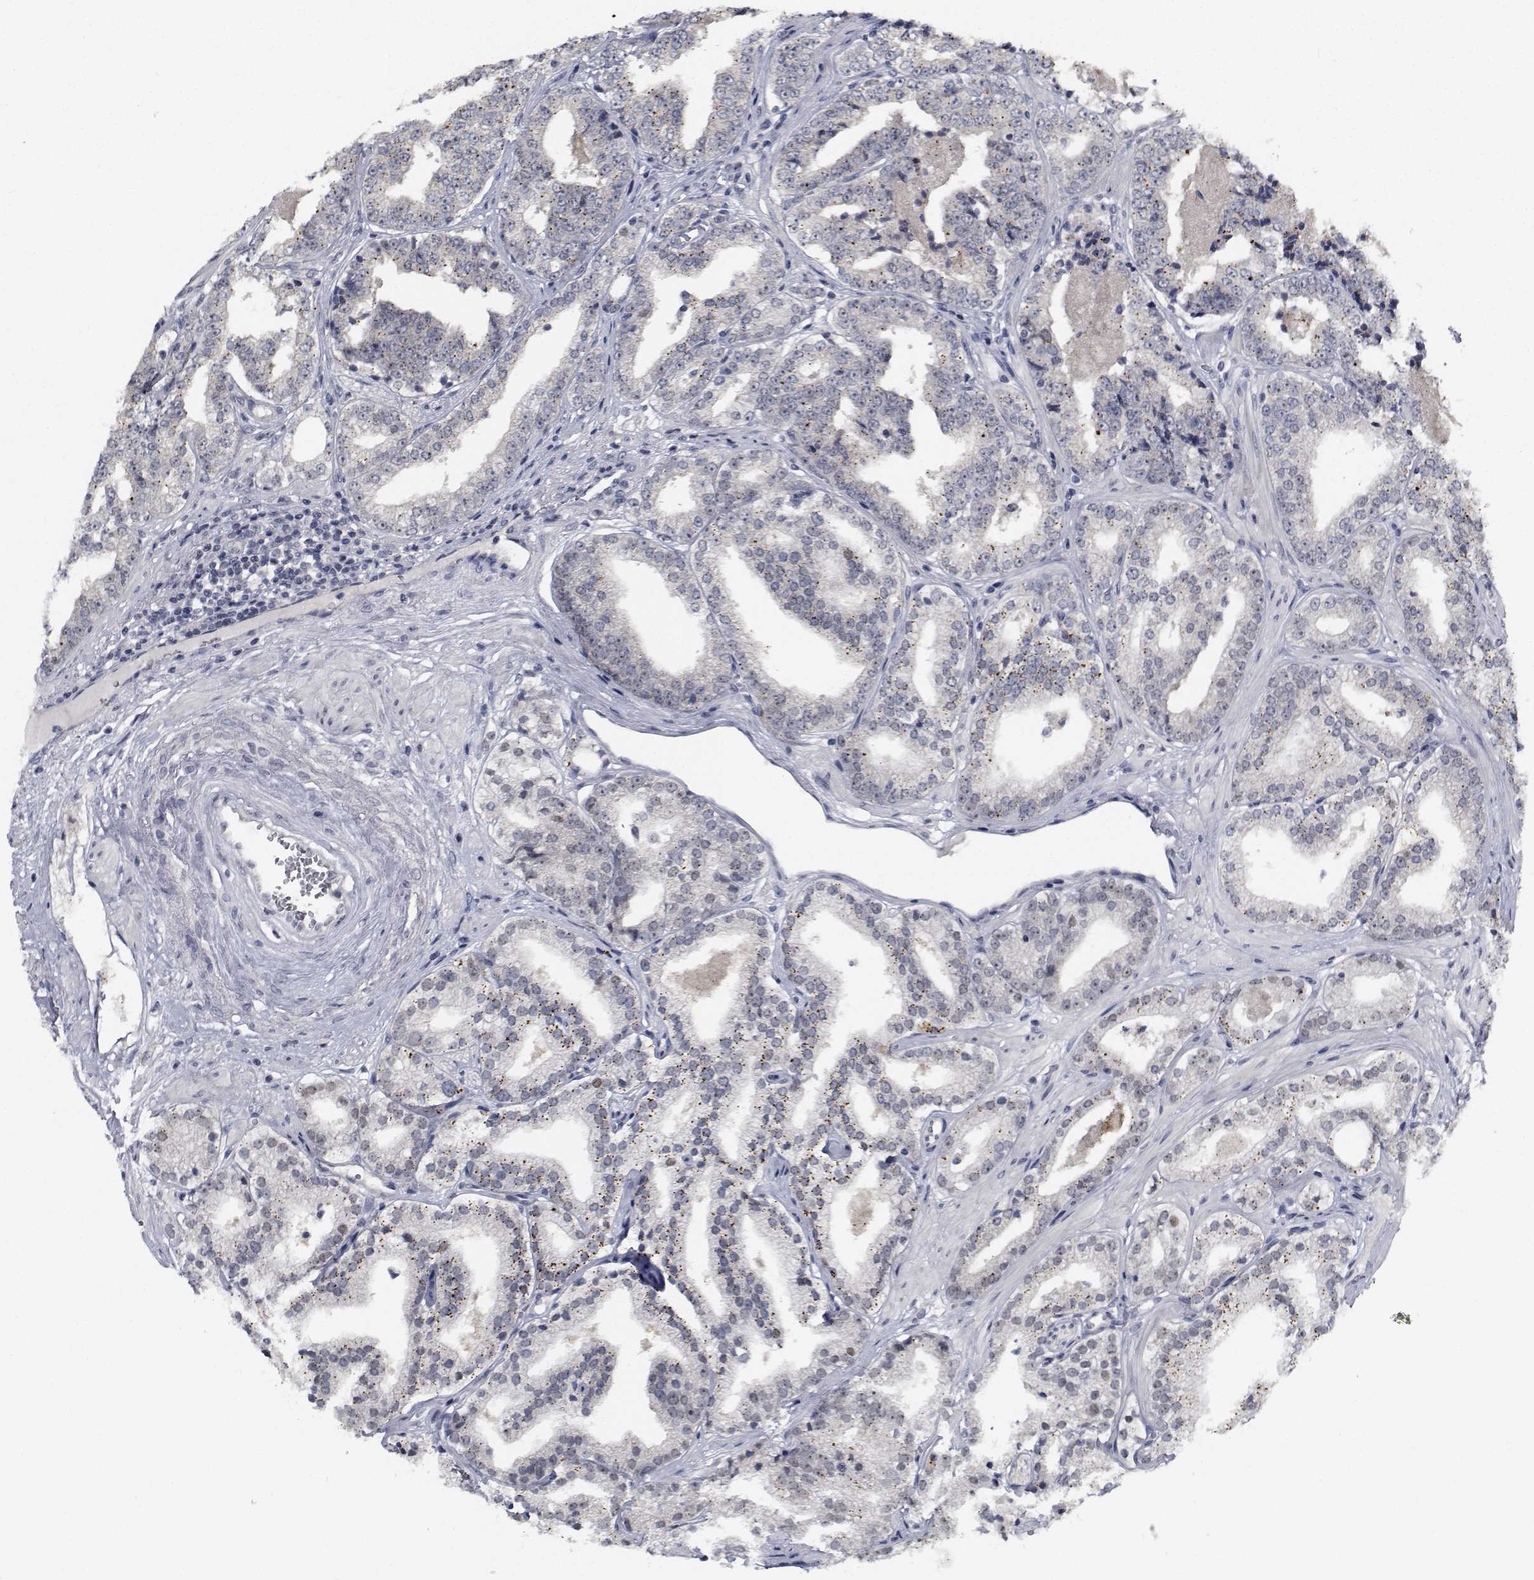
{"staining": {"intensity": "moderate", "quantity": "<25%", "location": "cytoplasmic/membranous"}, "tissue": "prostate cancer", "cell_type": "Tumor cells", "image_type": "cancer", "snomed": [{"axis": "morphology", "description": "Adenocarcinoma, Low grade"}, {"axis": "topography", "description": "Prostate"}], "caption": "A high-resolution image shows immunohistochemistry (IHC) staining of prostate adenocarcinoma (low-grade), which displays moderate cytoplasmic/membranous positivity in about <25% of tumor cells.", "gene": "NVL", "patient": {"sex": "male", "age": 60}}